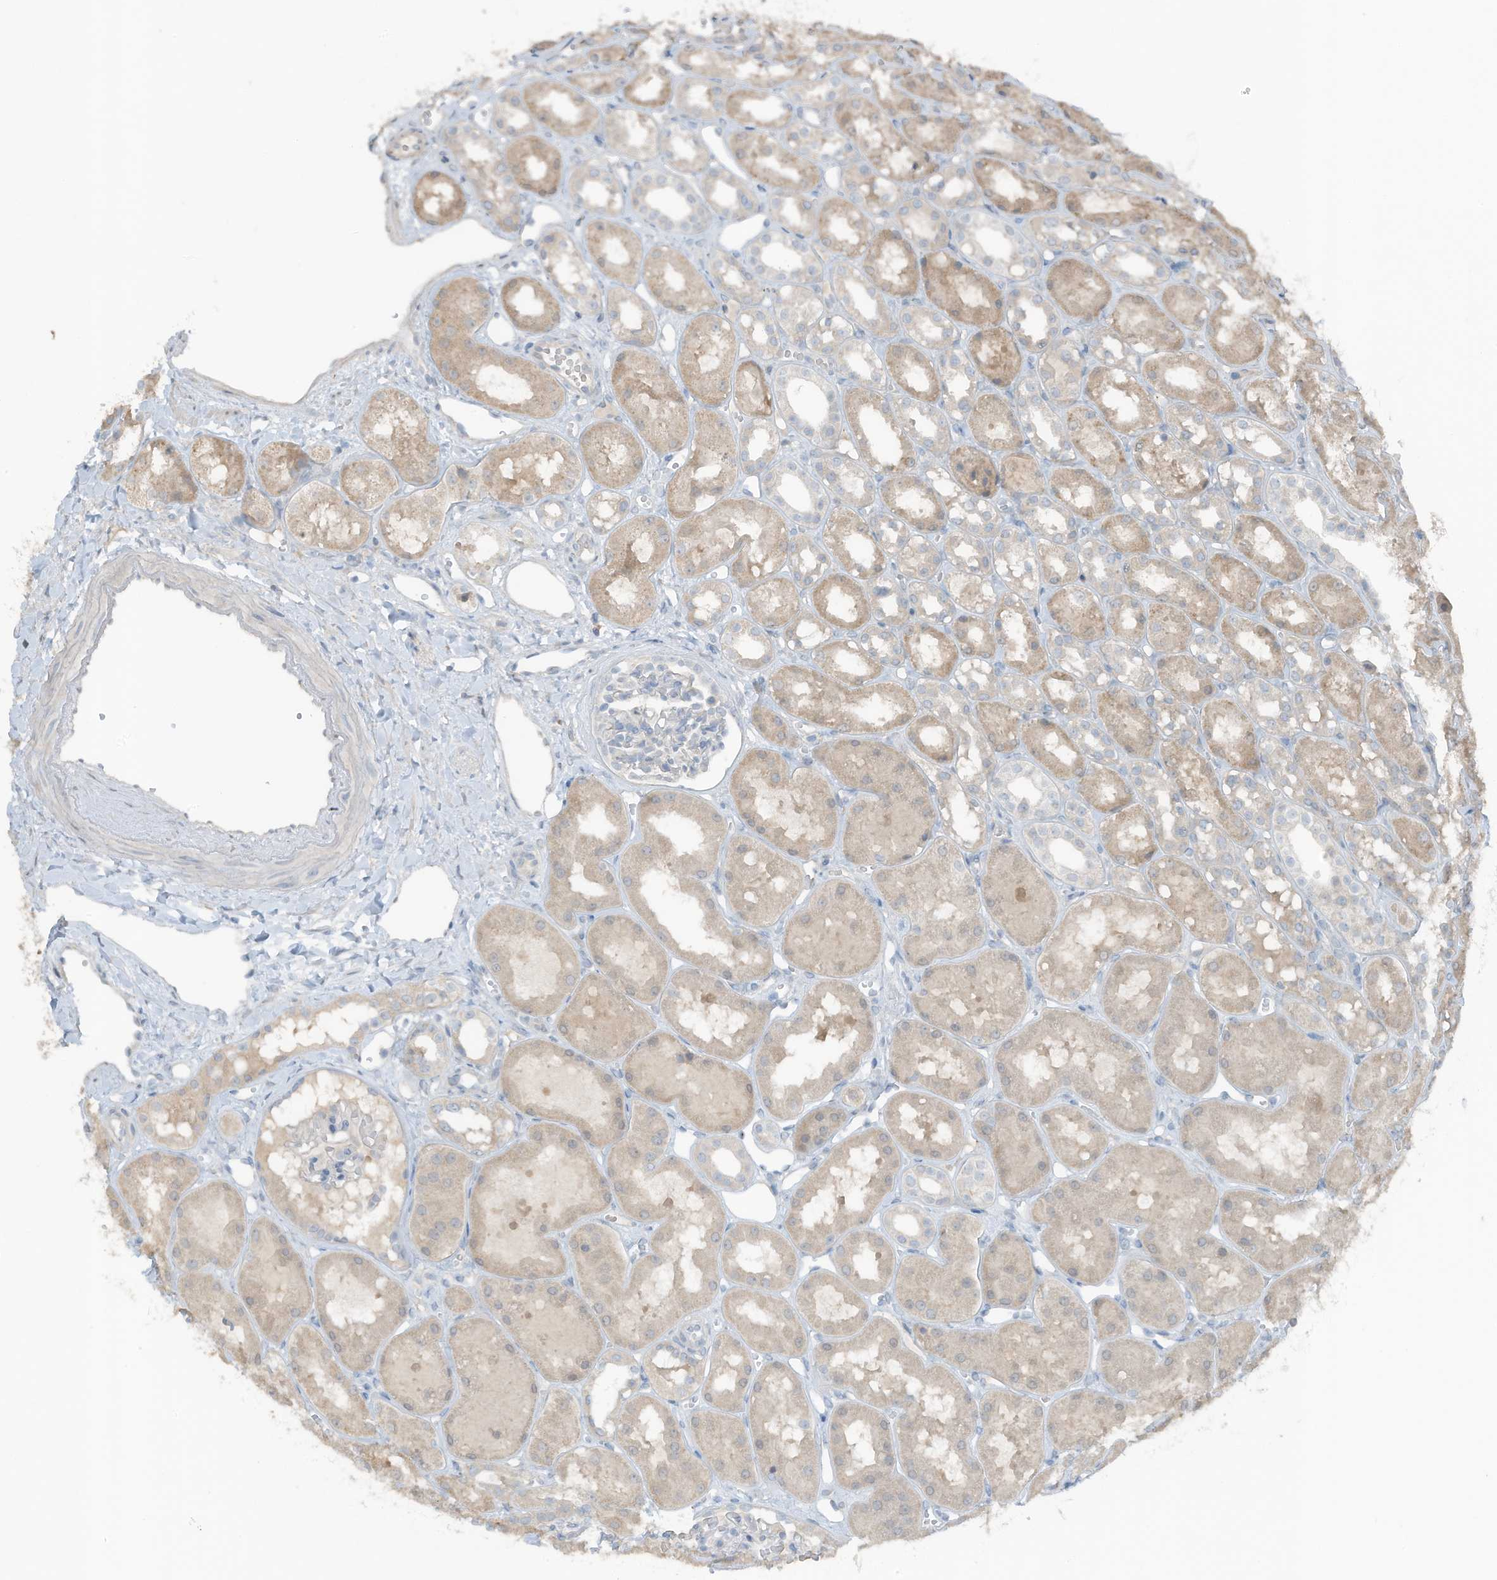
{"staining": {"intensity": "negative", "quantity": "none", "location": "none"}, "tissue": "kidney", "cell_type": "Cells in glomeruli", "image_type": "normal", "snomed": [{"axis": "morphology", "description": "Normal tissue, NOS"}, {"axis": "topography", "description": "Kidney"}], "caption": "Immunohistochemistry micrograph of unremarkable kidney: kidney stained with DAB displays no significant protein staining in cells in glomeruli. (DAB (3,3'-diaminobenzidine) immunohistochemistry visualized using brightfield microscopy, high magnification).", "gene": "ARHGEF33", "patient": {"sex": "male", "age": 16}}